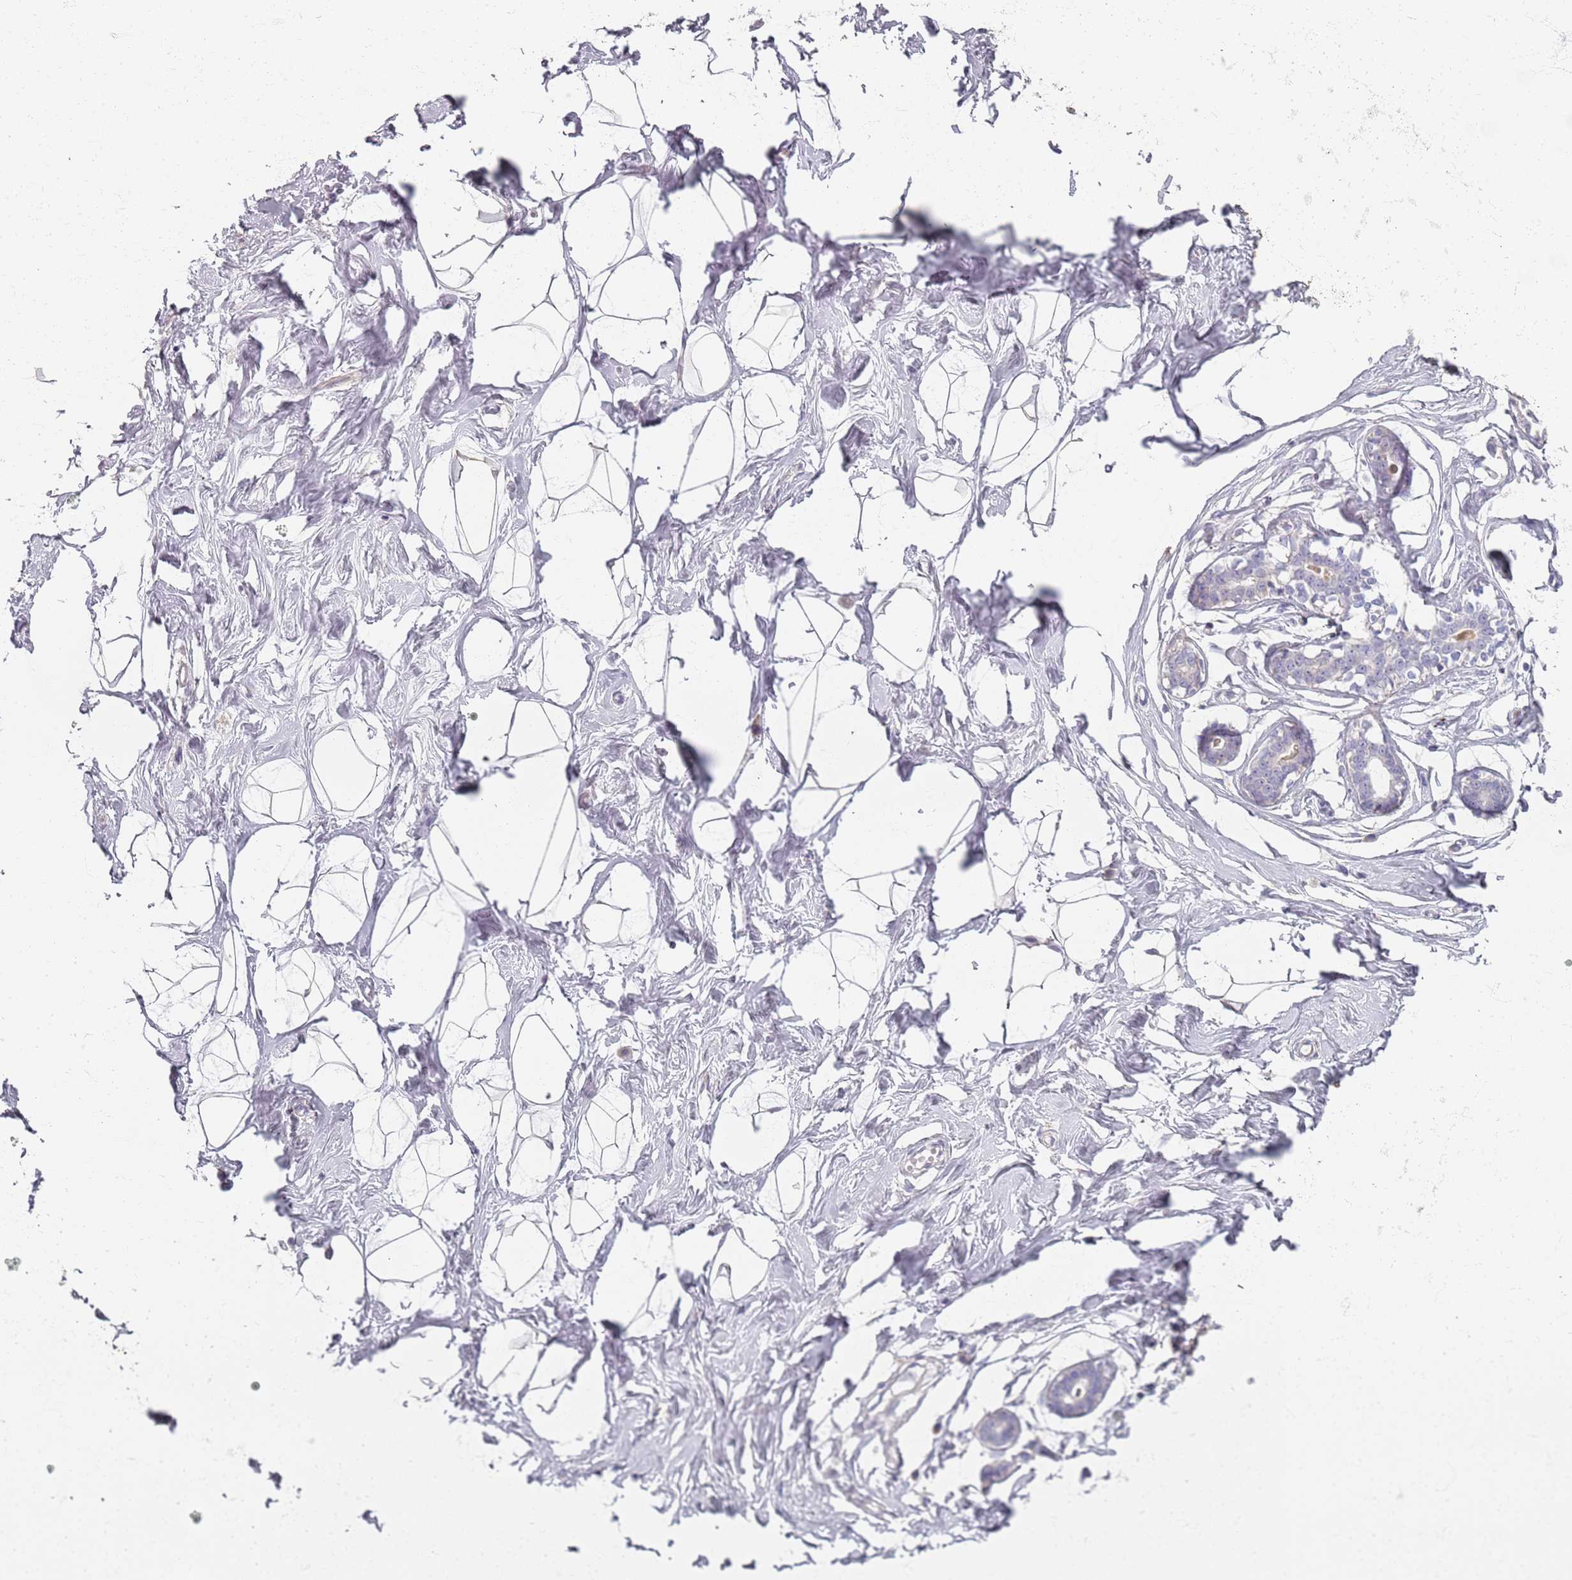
{"staining": {"intensity": "negative", "quantity": "none", "location": "none"}, "tissue": "breast", "cell_type": "Adipocytes", "image_type": "normal", "snomed": [{"axis": "morphology", "description": "Normal tissue, NOS"}, {"axis": "morphology", "description": "Adenoma, NOS"}, {"axis": "topography", "description": "Breast"}], "caption": "A histopathology image of human breast is negative for staining in adipocytes. The staining is performed using DAB brown chromogen with nuclei counter-stained in using hematoxylin.", "gene": "SYNGR3", "patient": {"sex": "female", "age": 23}}